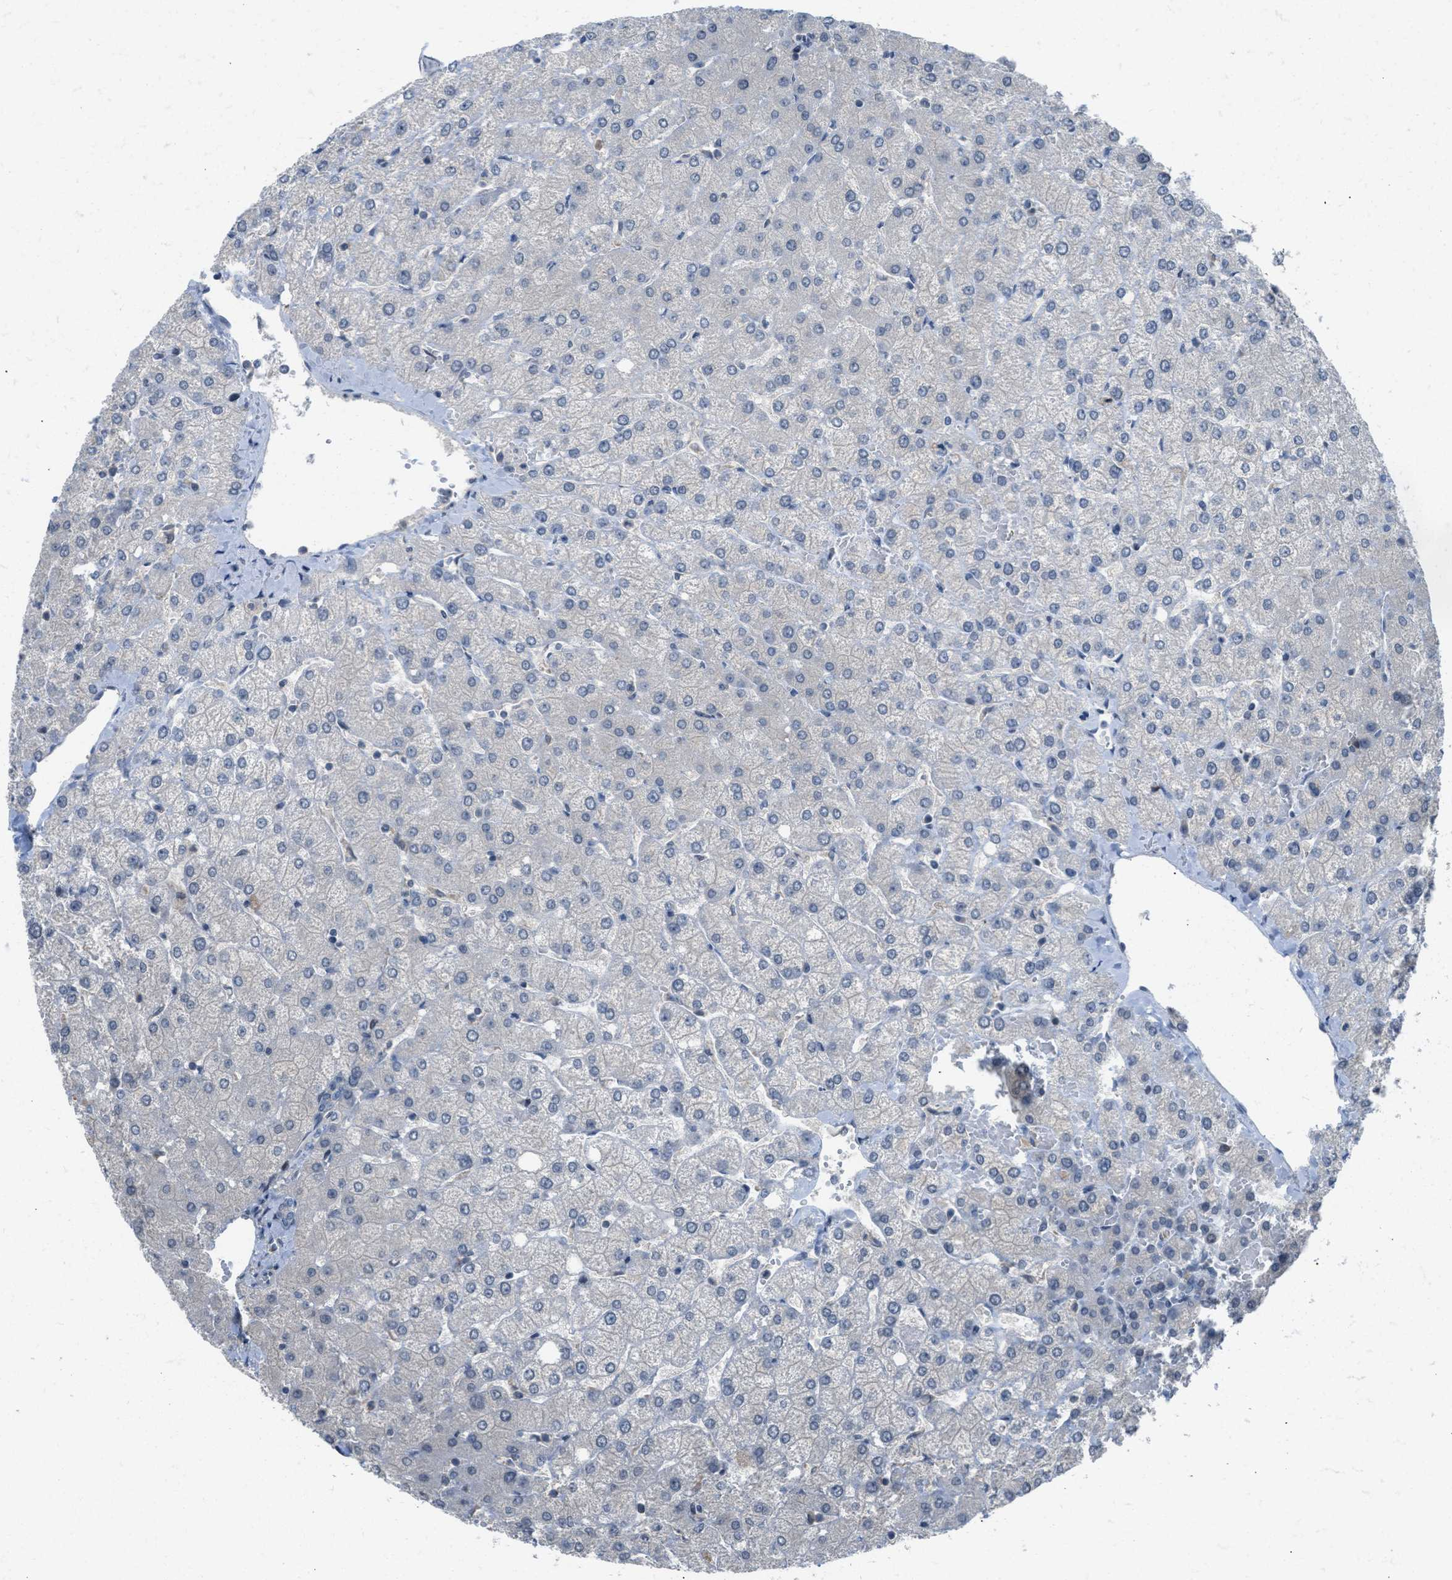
{"staining": {"intensity": "negative", "quantity": "none", "location": "none"}, "tissue": "liver", "cell_type": "Cholangiocytes", "image_type": "normal", "snomed": [{"axis": "morphology", "description": "Normal tissue, NOS"}, {"axis": "topography", "description": "Liver"}], "caption": "Cholangiocytes are negative for protein expression in benign human liver. (DAB (3,3'-diaminobenzidine) immunohistochemistry (IHC) with hematoxylin counter stain).", "gene": "TTBK2", "patient": {"sex": "female", "age": 54}}